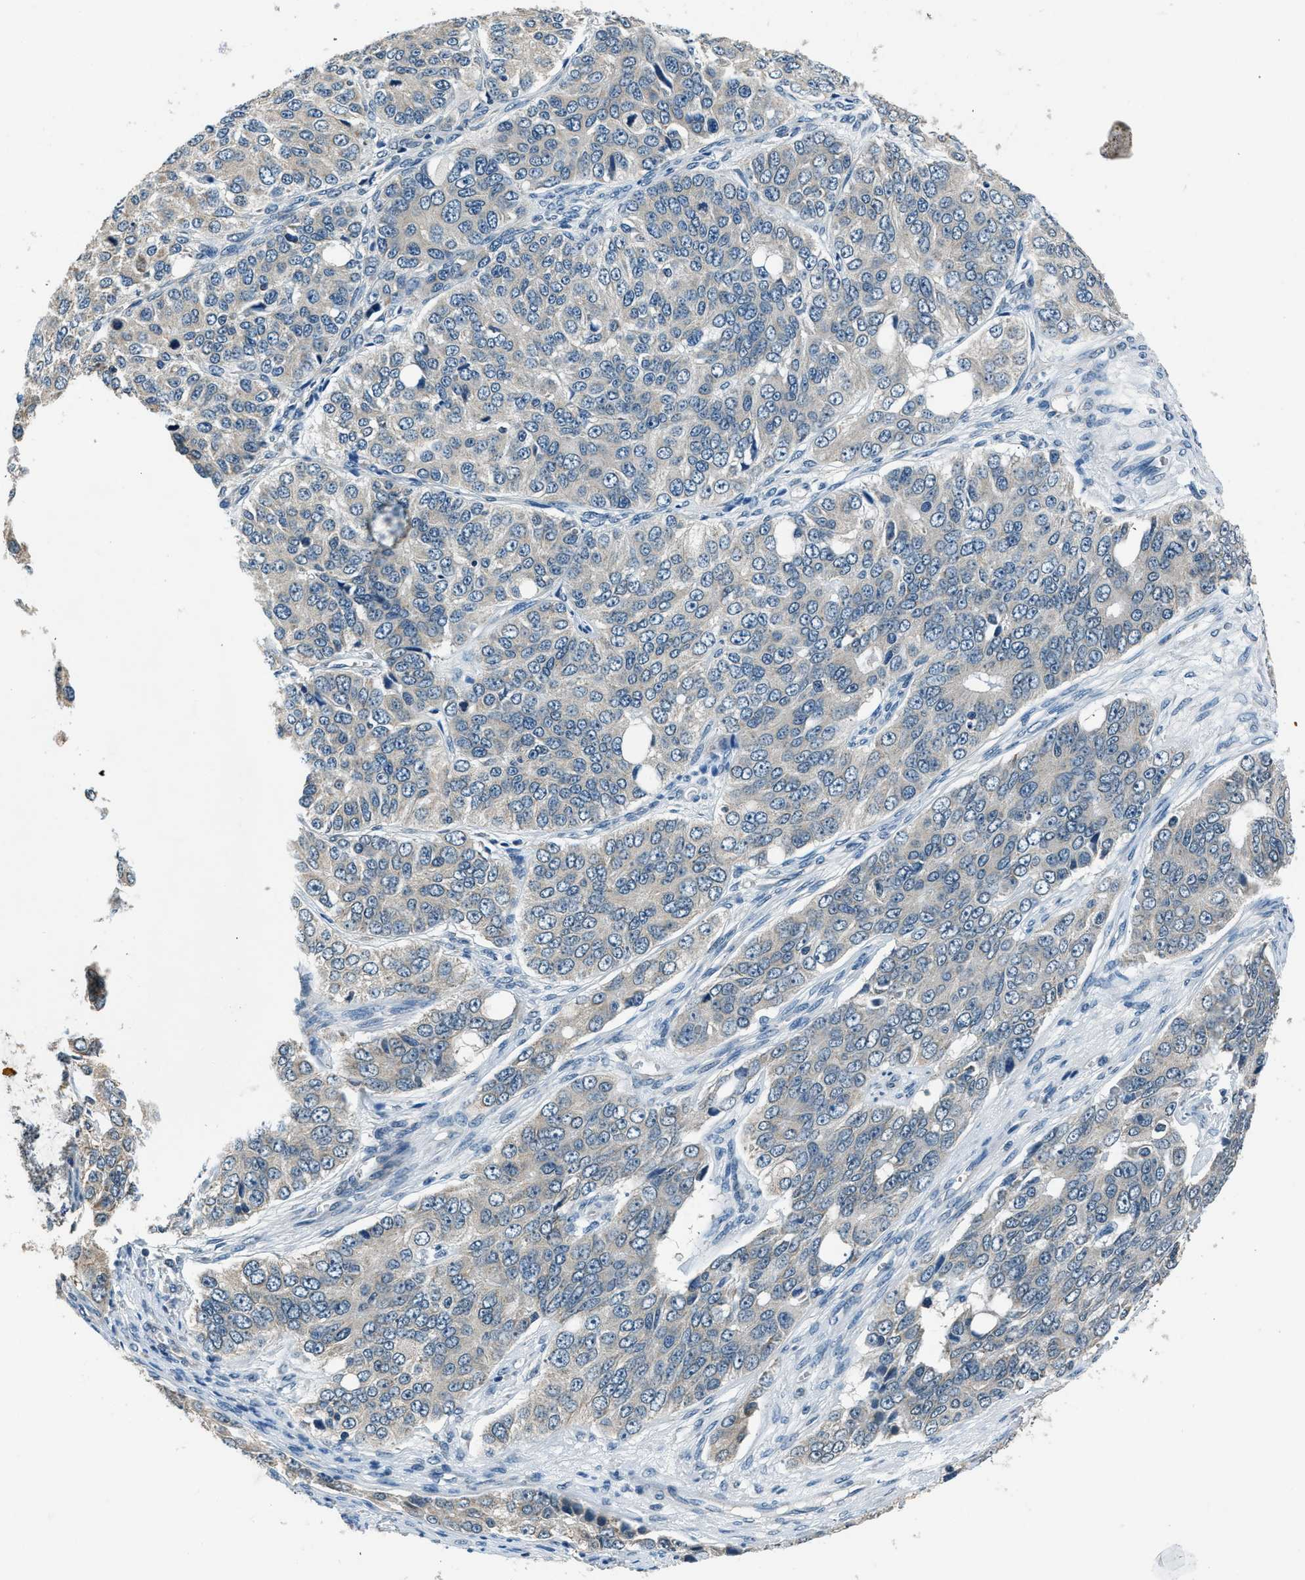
{"staining": {"intensity": "weak", "quantity": "<25%", "location": "cytoplasmic/membranous"}, "tissue": "ovarian cancer", "cell_type": "Tumor cells", "image_type": "cancer", "snomed": [{"axis": "morphology", "description": "Carcinoma, endometroid"}, {"axis": "topography", "description": "Ovary"}], "caption": "Tumor cells show no significant protein positivity in ovarian endometroid carcinoma.", "gene": "NME8", "patient": {"sex": "female", "age": 51}}